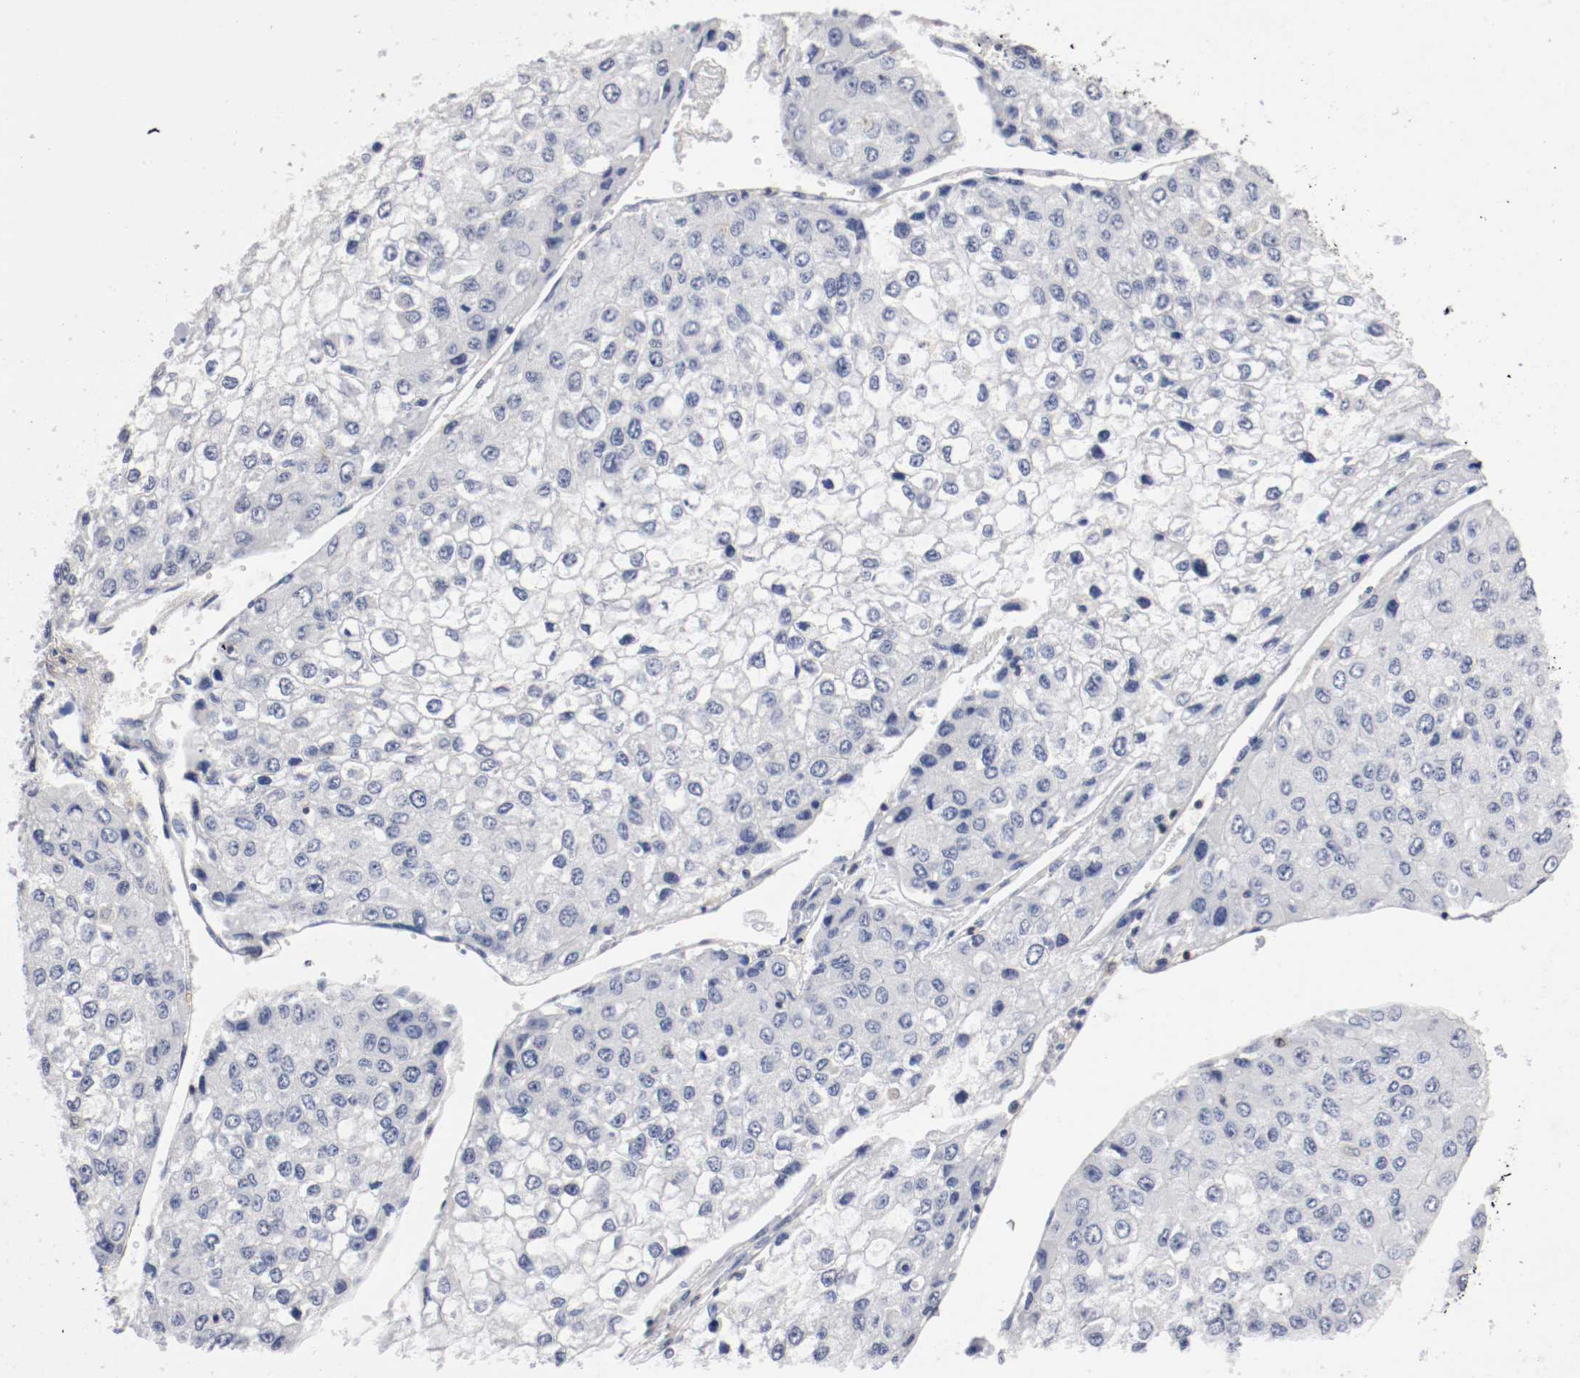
{"staining": {"intensity": "negative", "quantity": "none", "location": "none"}, "tissue": "liver cancer", "cell_type": "Tumor cells", "image_type": "cancer", "snomed": [{"axis": "morphology", "description": "Carcinoma, Hepatocellular, NOS"}, {"axis": "topography", "description": "Liver"}], "caption": "IHC of human liver cancer demonstrates no expression in tumor cells.", "gene": "RBM23", "patient": {"sex": "female", "age": 66}}